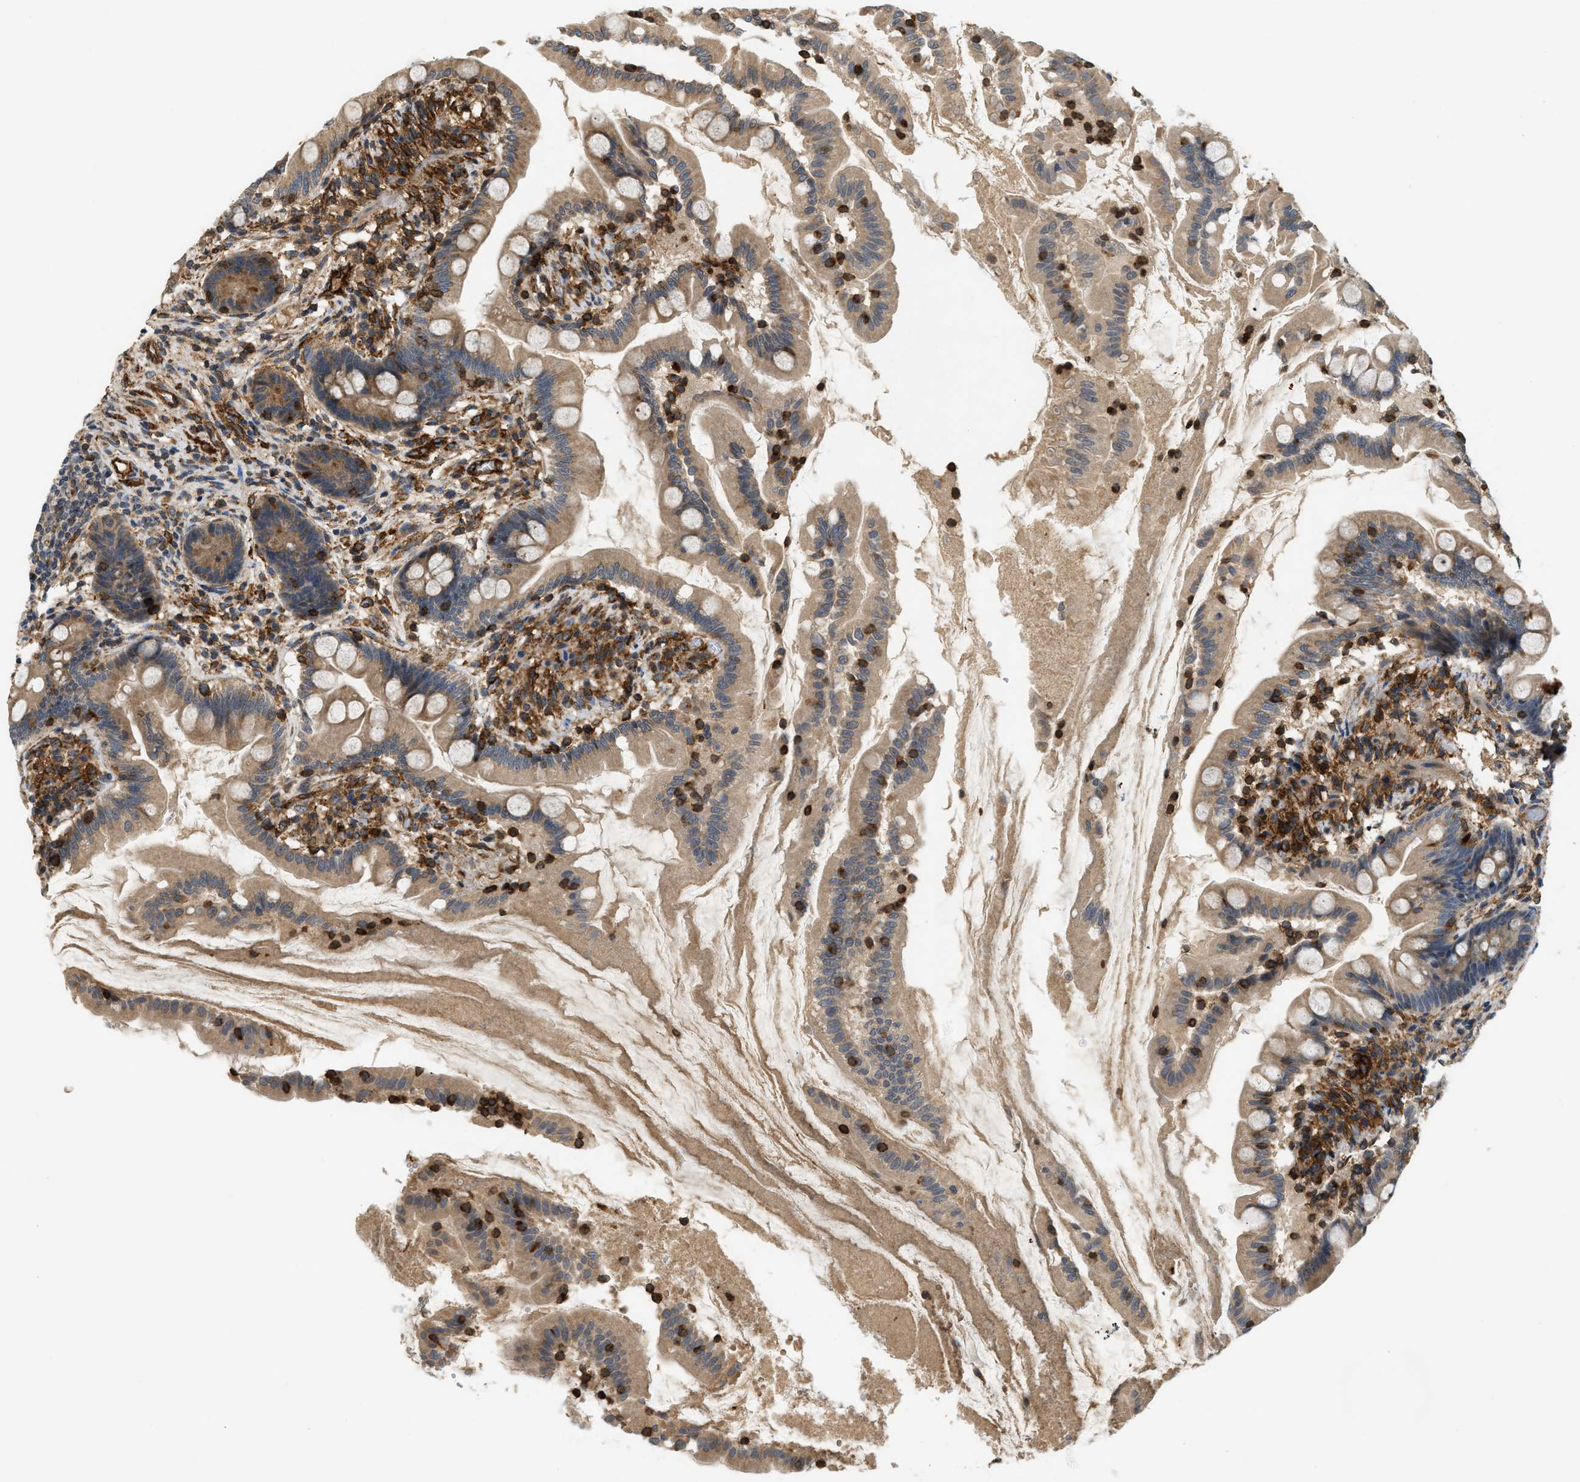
{"staining": {"intensity": "moderate", "quantity": ">75%", "location": "cytoplasmic/membranous"}, "tissue": "small intestine", "cell_type": "Glandular cells", "image_type": "normal", "snomed": [{"axis": "morphology", "description": "Normal tissue, NOS"}, {"axis": "topography", "description": "Small intestine"}], "caption": "This photomicrograph reveals immunohistochemistry (IHC) staining of normal human small intestine, with medium moderate cytoplasmic/membranous positivity in about >75% of glandular cells.", "gene": "HIP1", "patient": {"sex": "female", "age": 56}}